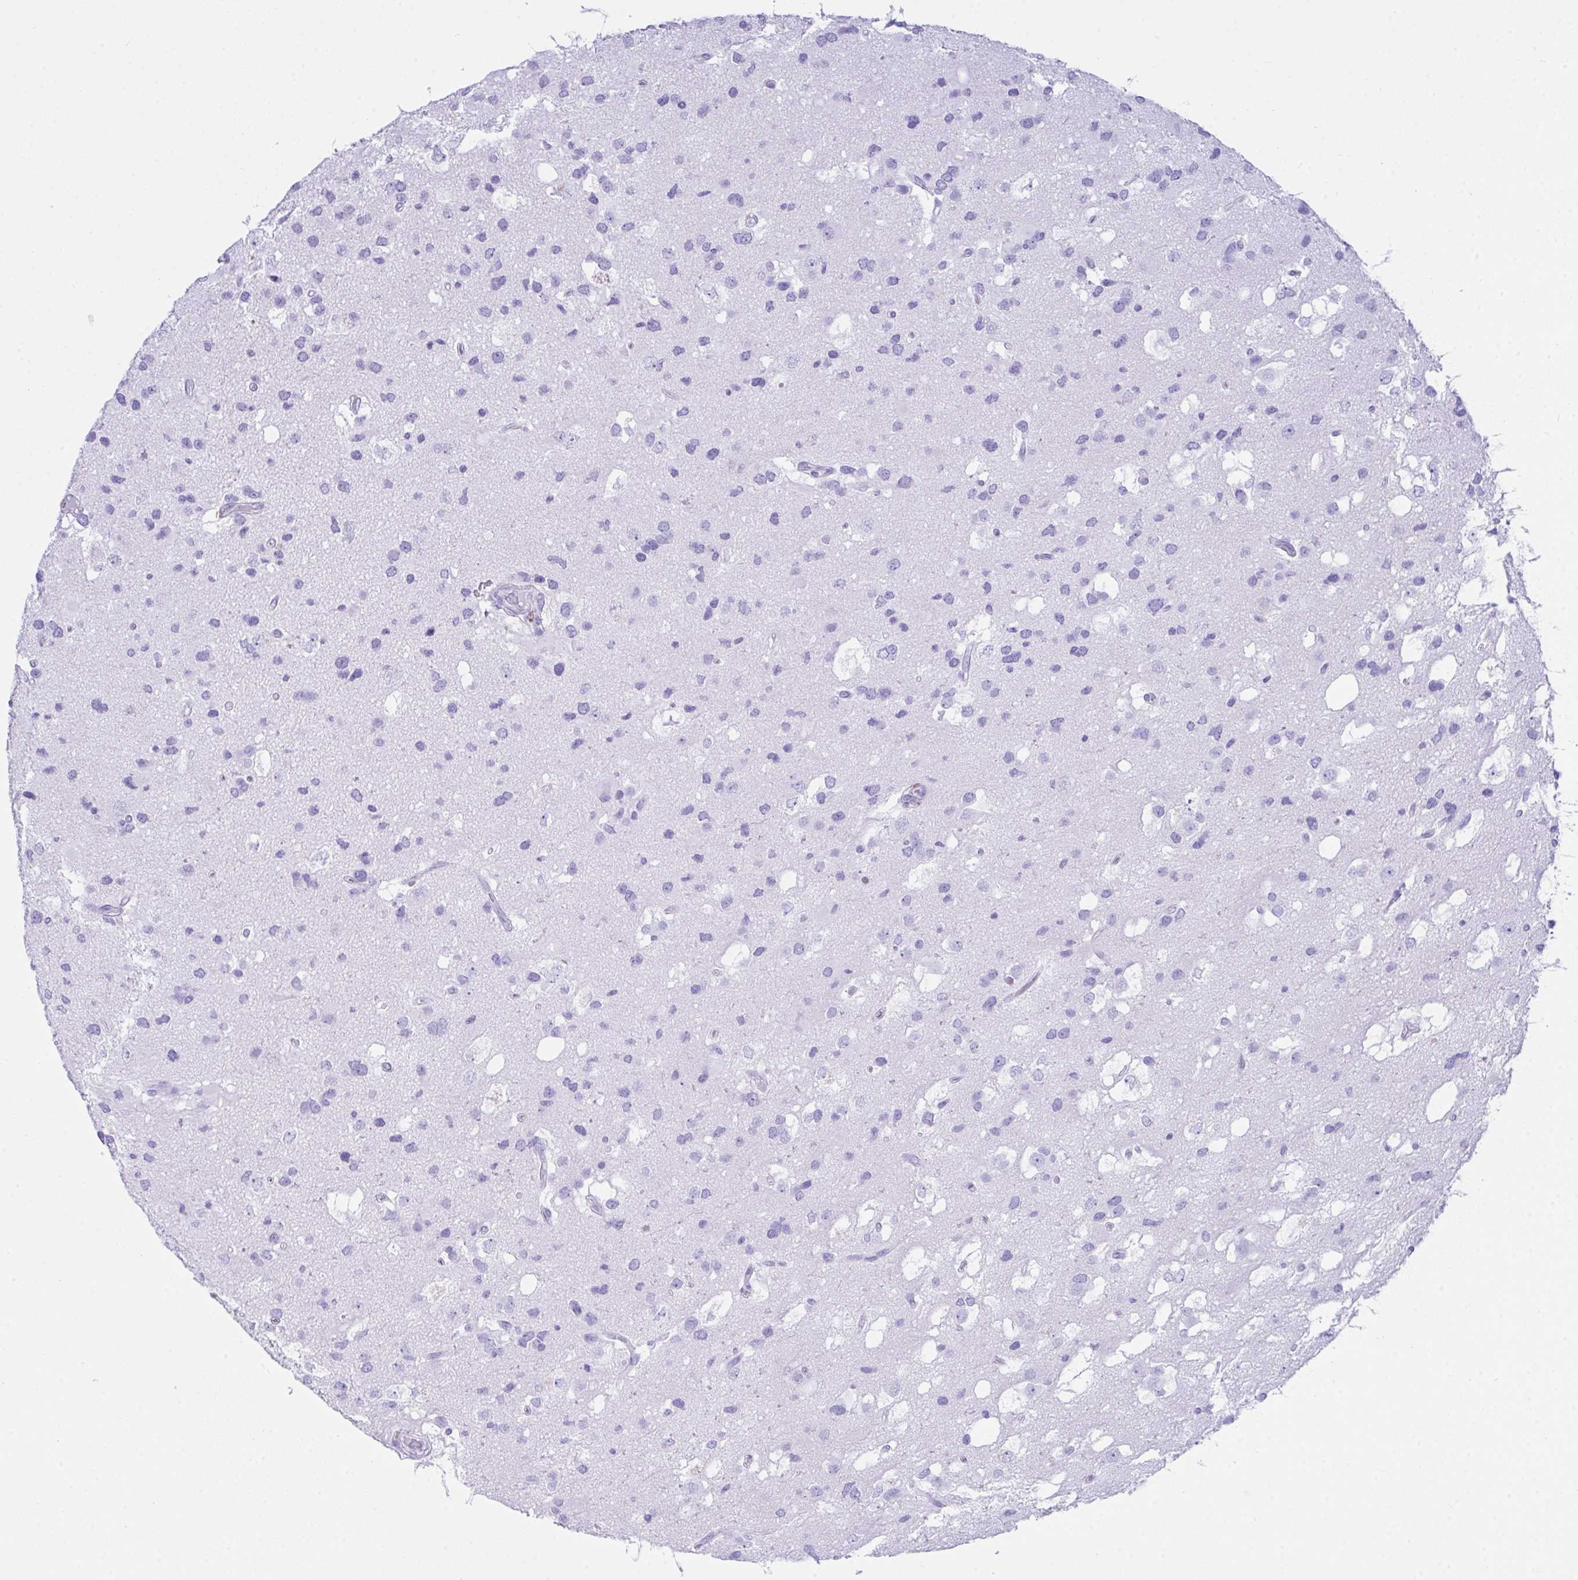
{"staining": {"intensity": "negative", "quantity": "none", "location": "none"}, "tissue": "glioma", "cell_type": "Tumor cells", "image_type": "cancer", "snomed": [{"axis": "morphology", "description": "Glioma, malignant, High grade"}, {"axis": "topography", "description": "Brain"}], "caption": "A histopathology image of human glioma is negative for staining in tumor cells.", "gene": "LGALS4", "patient": {"sex": "male", "age": 53}}